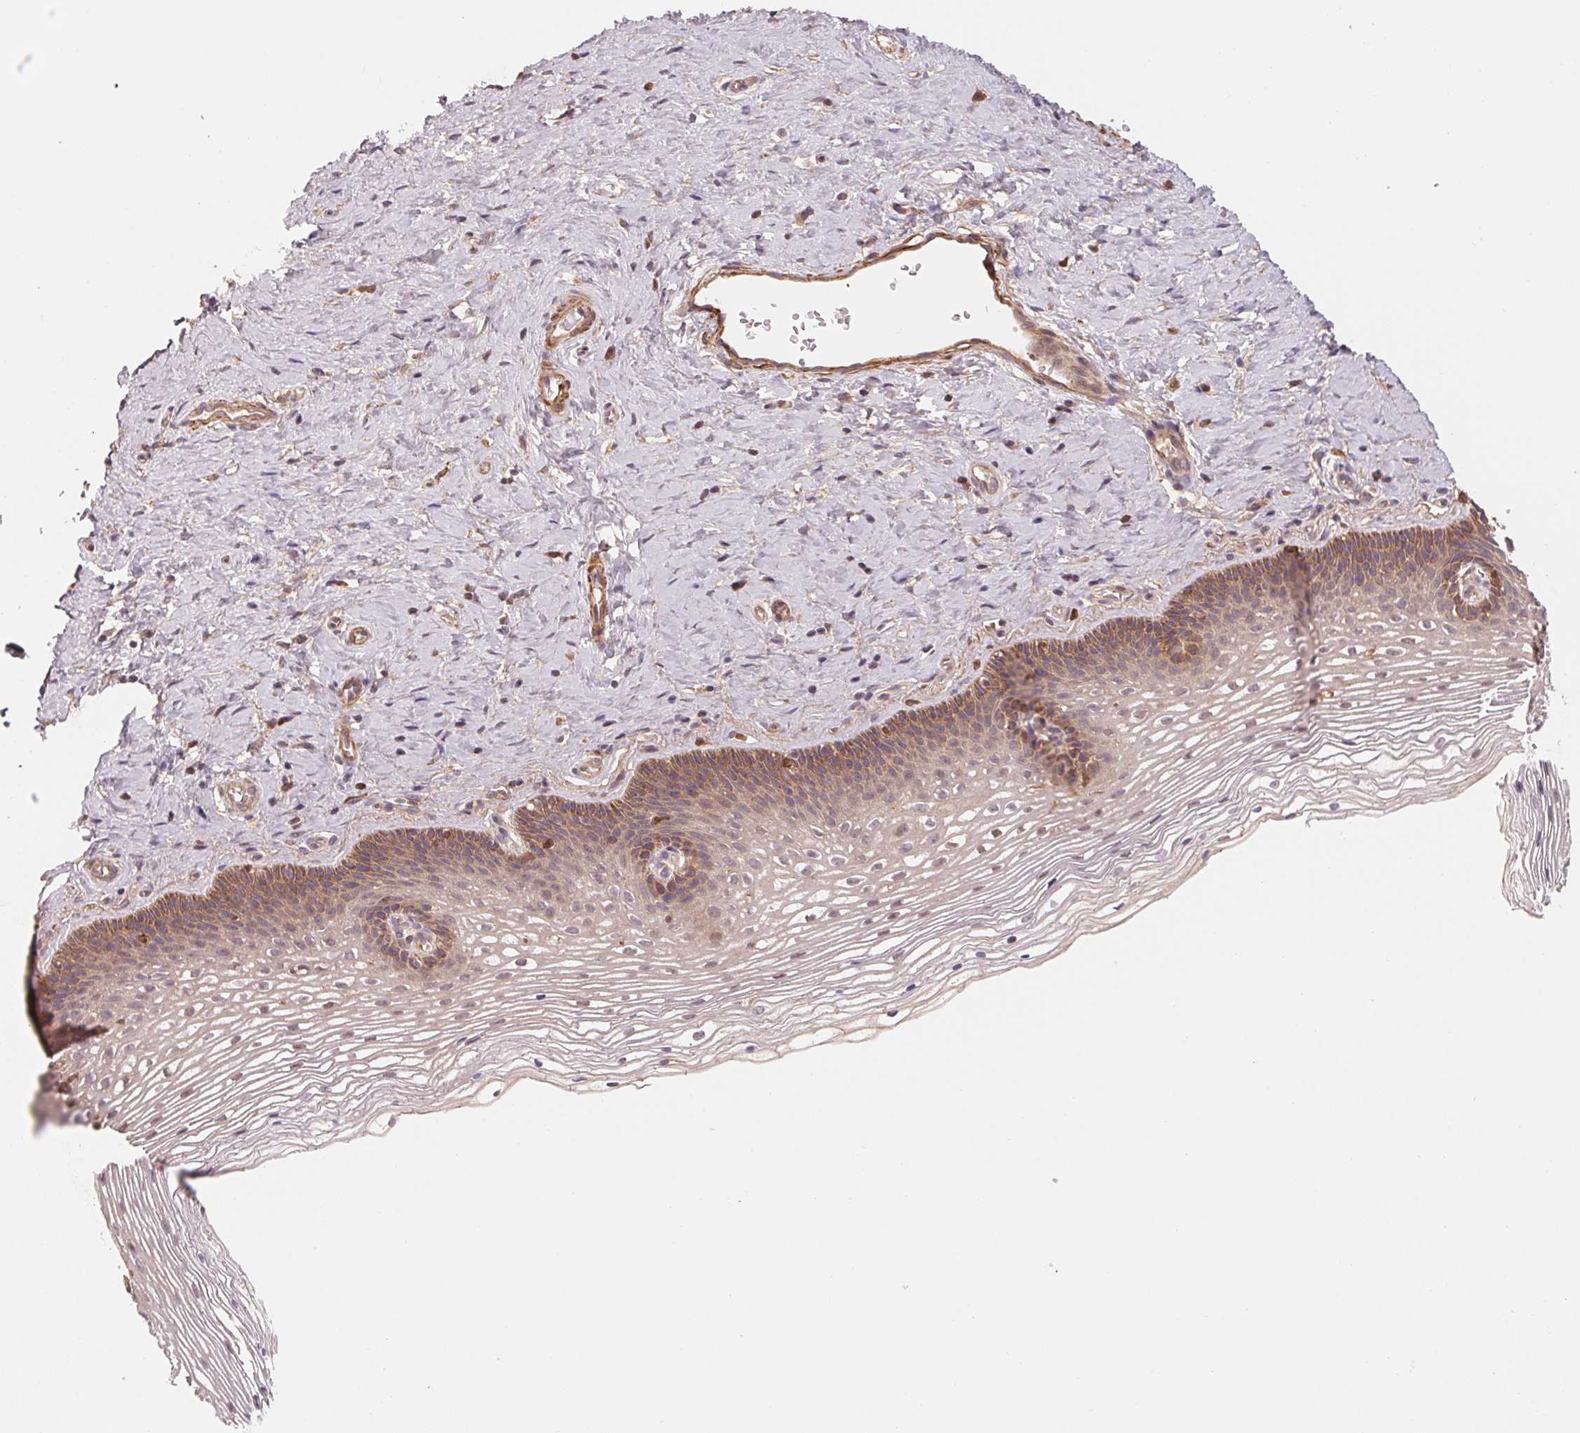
{"staining": {"intensity": "weak", "quantity": "25%-75%", "location": "cytoplasmic/membranous"}, "tissue": "cervix", "cell_type": "Glandular cells", "image_type": "normal", "snomed": [{"axis": "morphology", "description": "Normal tissue, NOS"}, {"axis": "topography", "description": "Cervix"}], "caption": "High-power microscopy captured an immunohistochemistry (IHC) photomicrograph of normal cervix, revealing weak cytoplasmic/membranous expression in about 25%-75% of glandular cells. (IHC, brightfield microscopy, high magnification).", "gene": "CCDC112", "patient": {"sex": "female", "age": 34}}